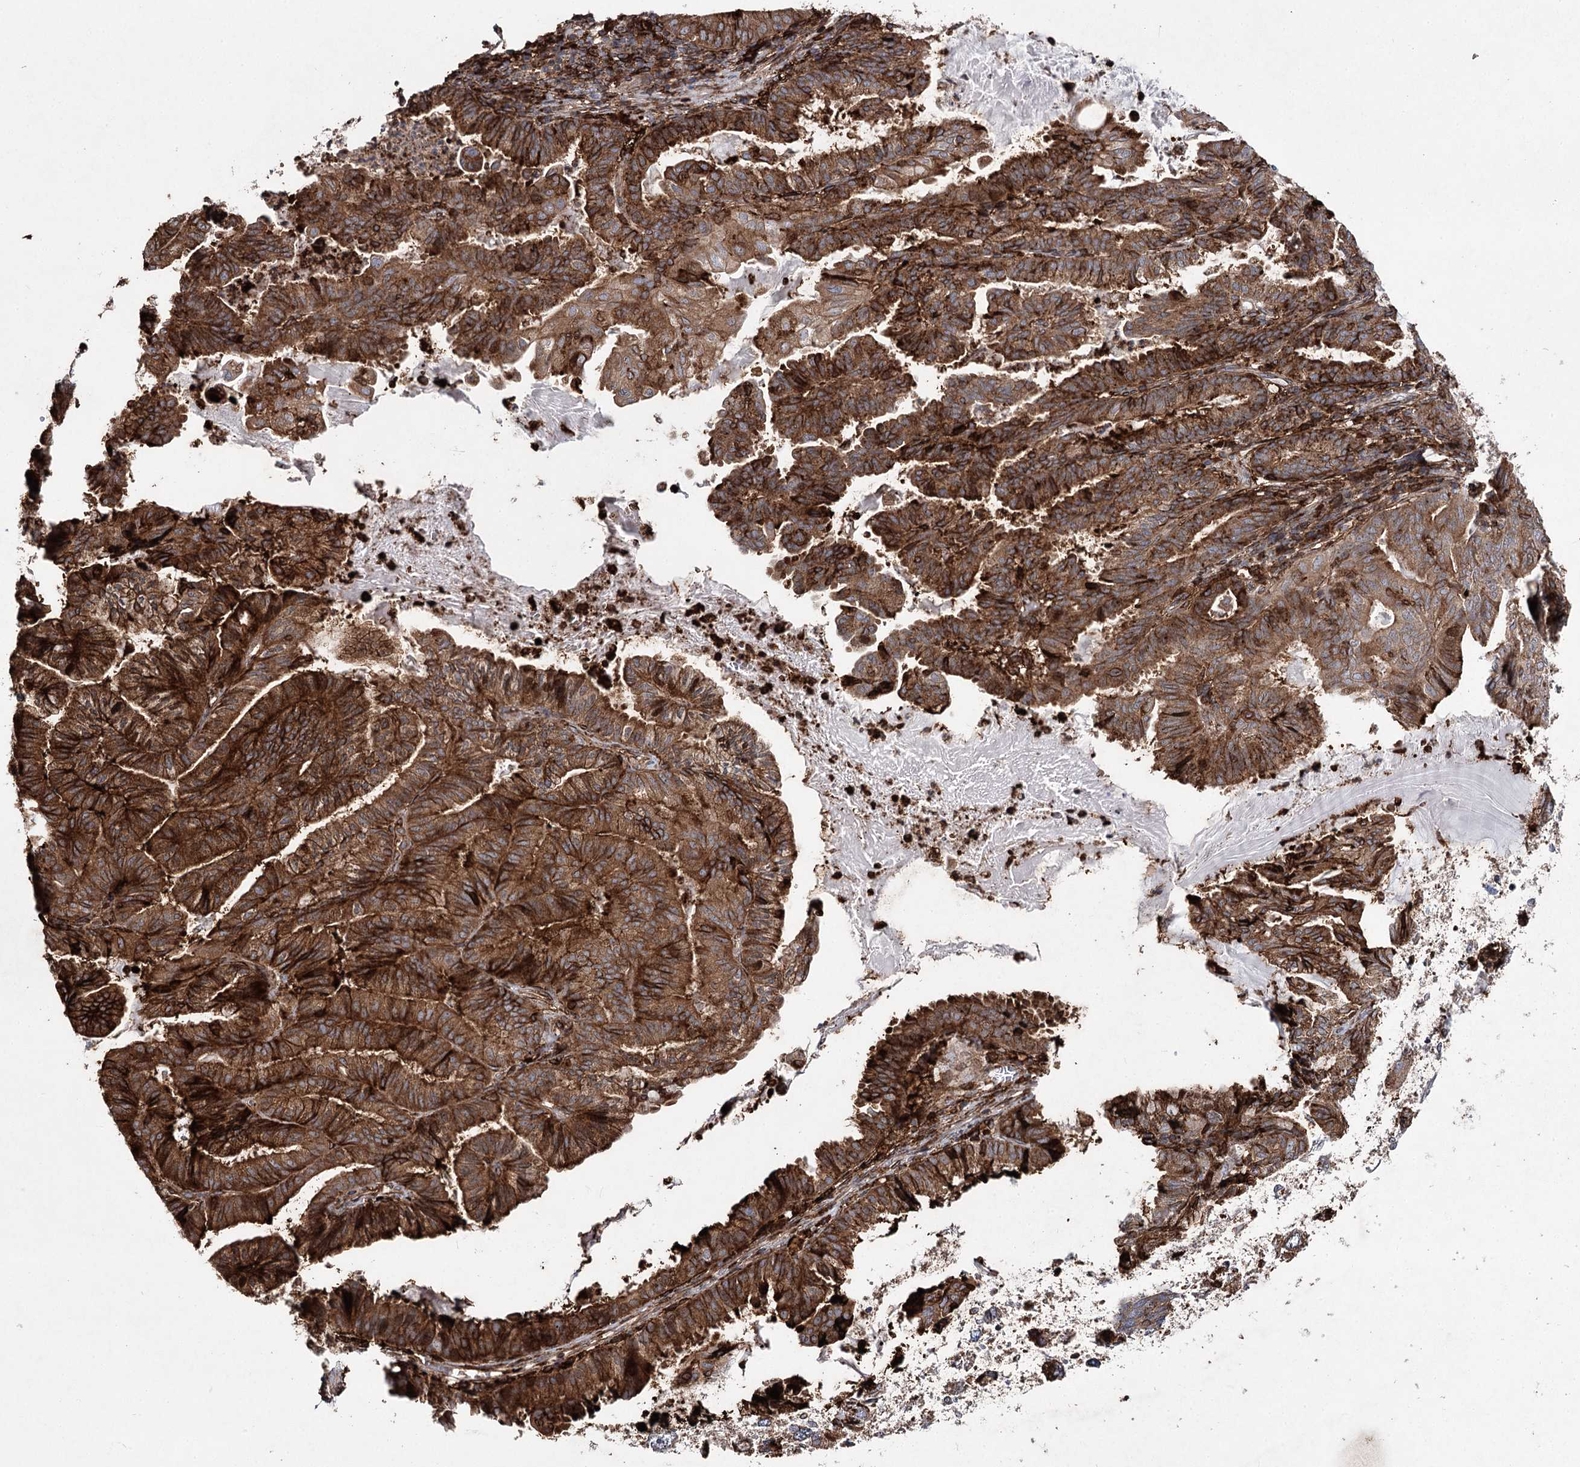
{"staining": {"intensity": "strong", "quantity": ">75%", "location": "cytoplasmic/membranous"}, "tissue": "endometrial cancer", "cell_type": "Tumor cells", "image_type": "cancer", "snomed": [{"axis": "morphology", "description": "Adenocarcinoma, NOS"}, {"axis": "topography", "description": "Endometrium"}], "caption": "Immunohistochemistry (IHC) of endometrial cancer (adenocarcinoma) reveals high levels of strong cytoplasmic/membranous expression in approximately >75% of tumor cells.", "gene": "DCUN1D4", "patient": {"sex": "female", "age": 86}}